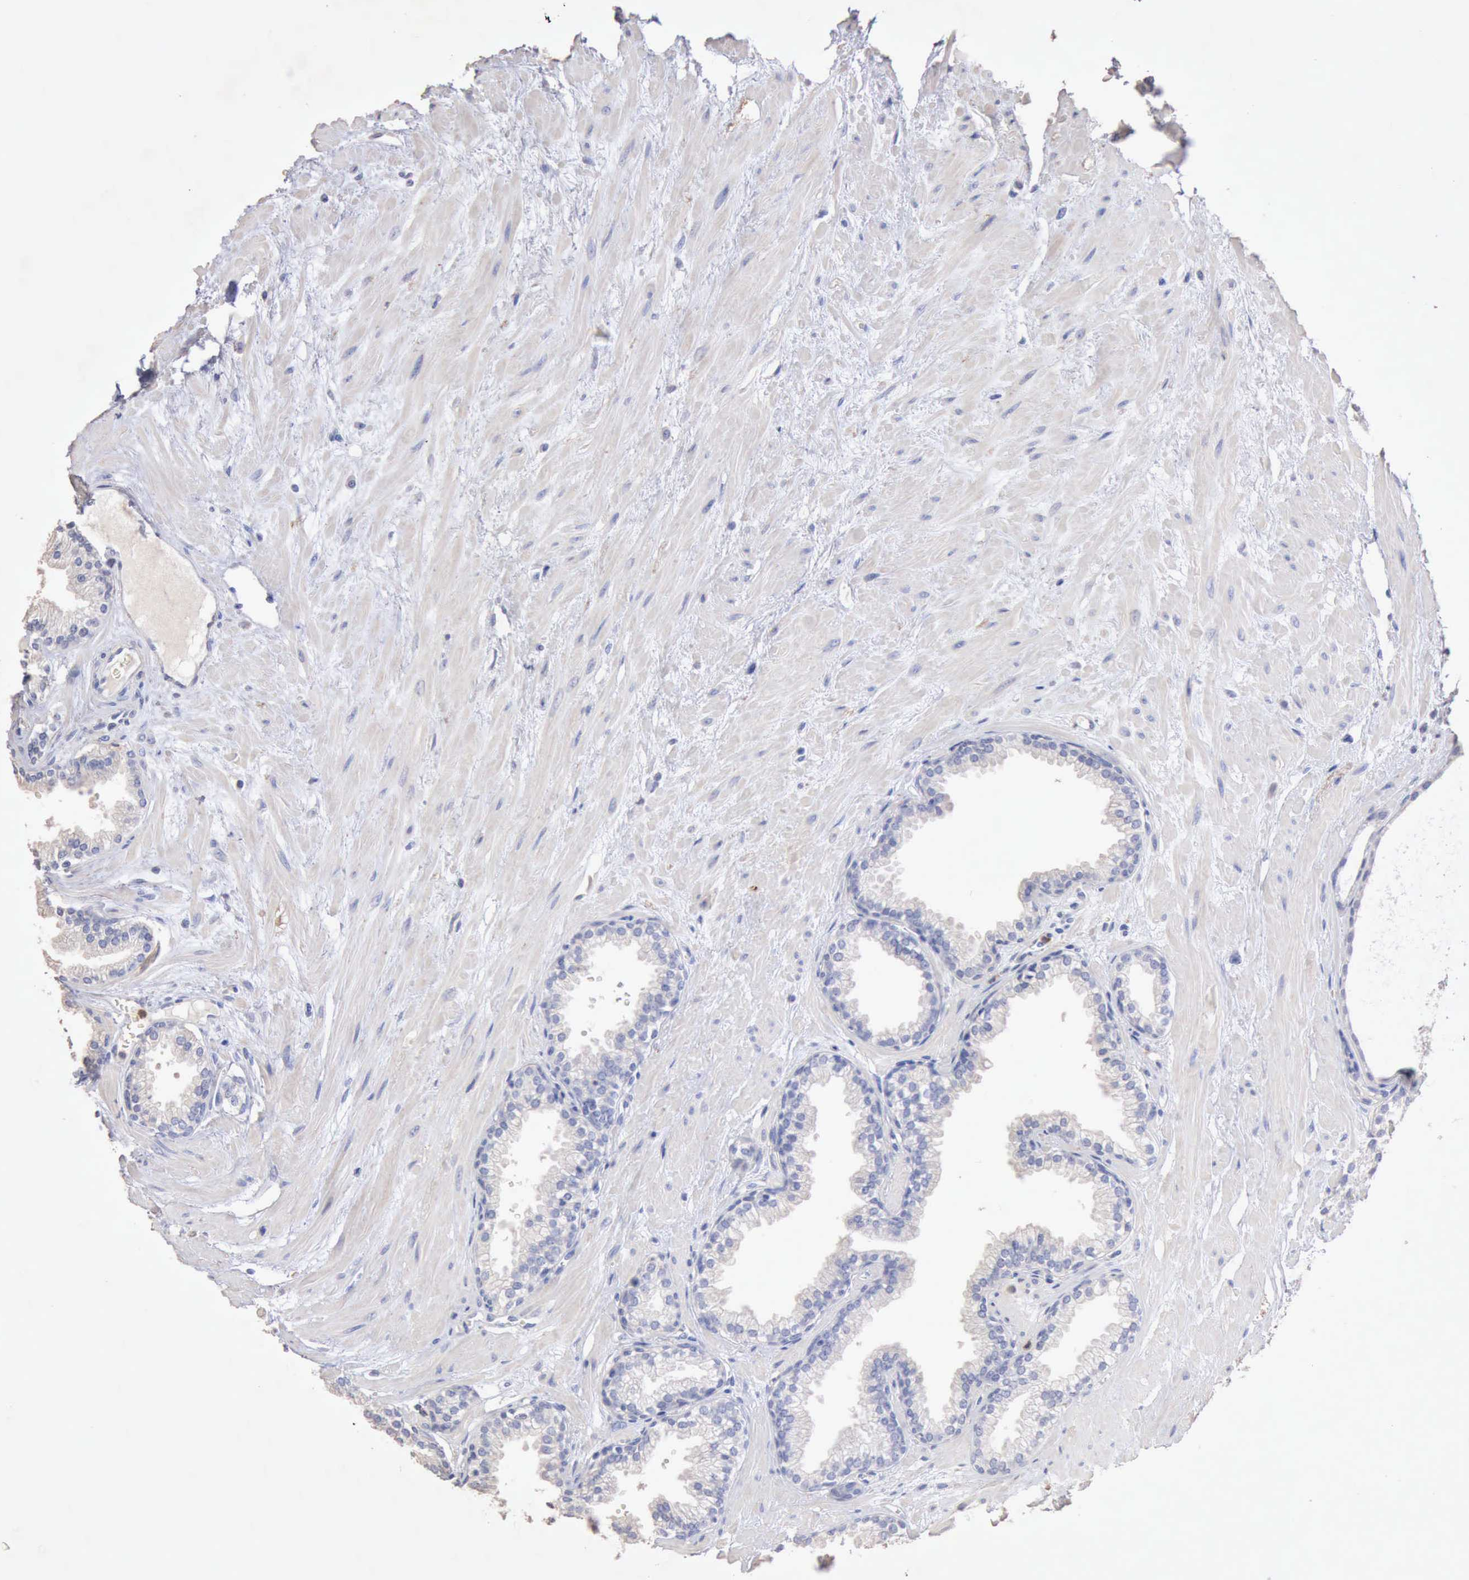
{"staining": {"intensity": "negative", "quantity": "none", "location": "none"}, "tissue": "prostate", "cell_type": "Glandular cells", "image_type": "normal", "snomed": [{"axis": "morphology", "description": "Normal tissue, NOS"}, {"axis": "topography", "description": "Prostate"}], "caption": "Photomicrograph shows no significant protein staining in glandular cells of normal prostate. Brightfield microscopy of immunohistochemistry (IHC) stained with DAB (3,3'-diaminobenzidine) (brown) and hematoxylin (blue), captured at high magnification.", "gene": "KRT6B", "patient": {"sex": "male", "age": 64}}